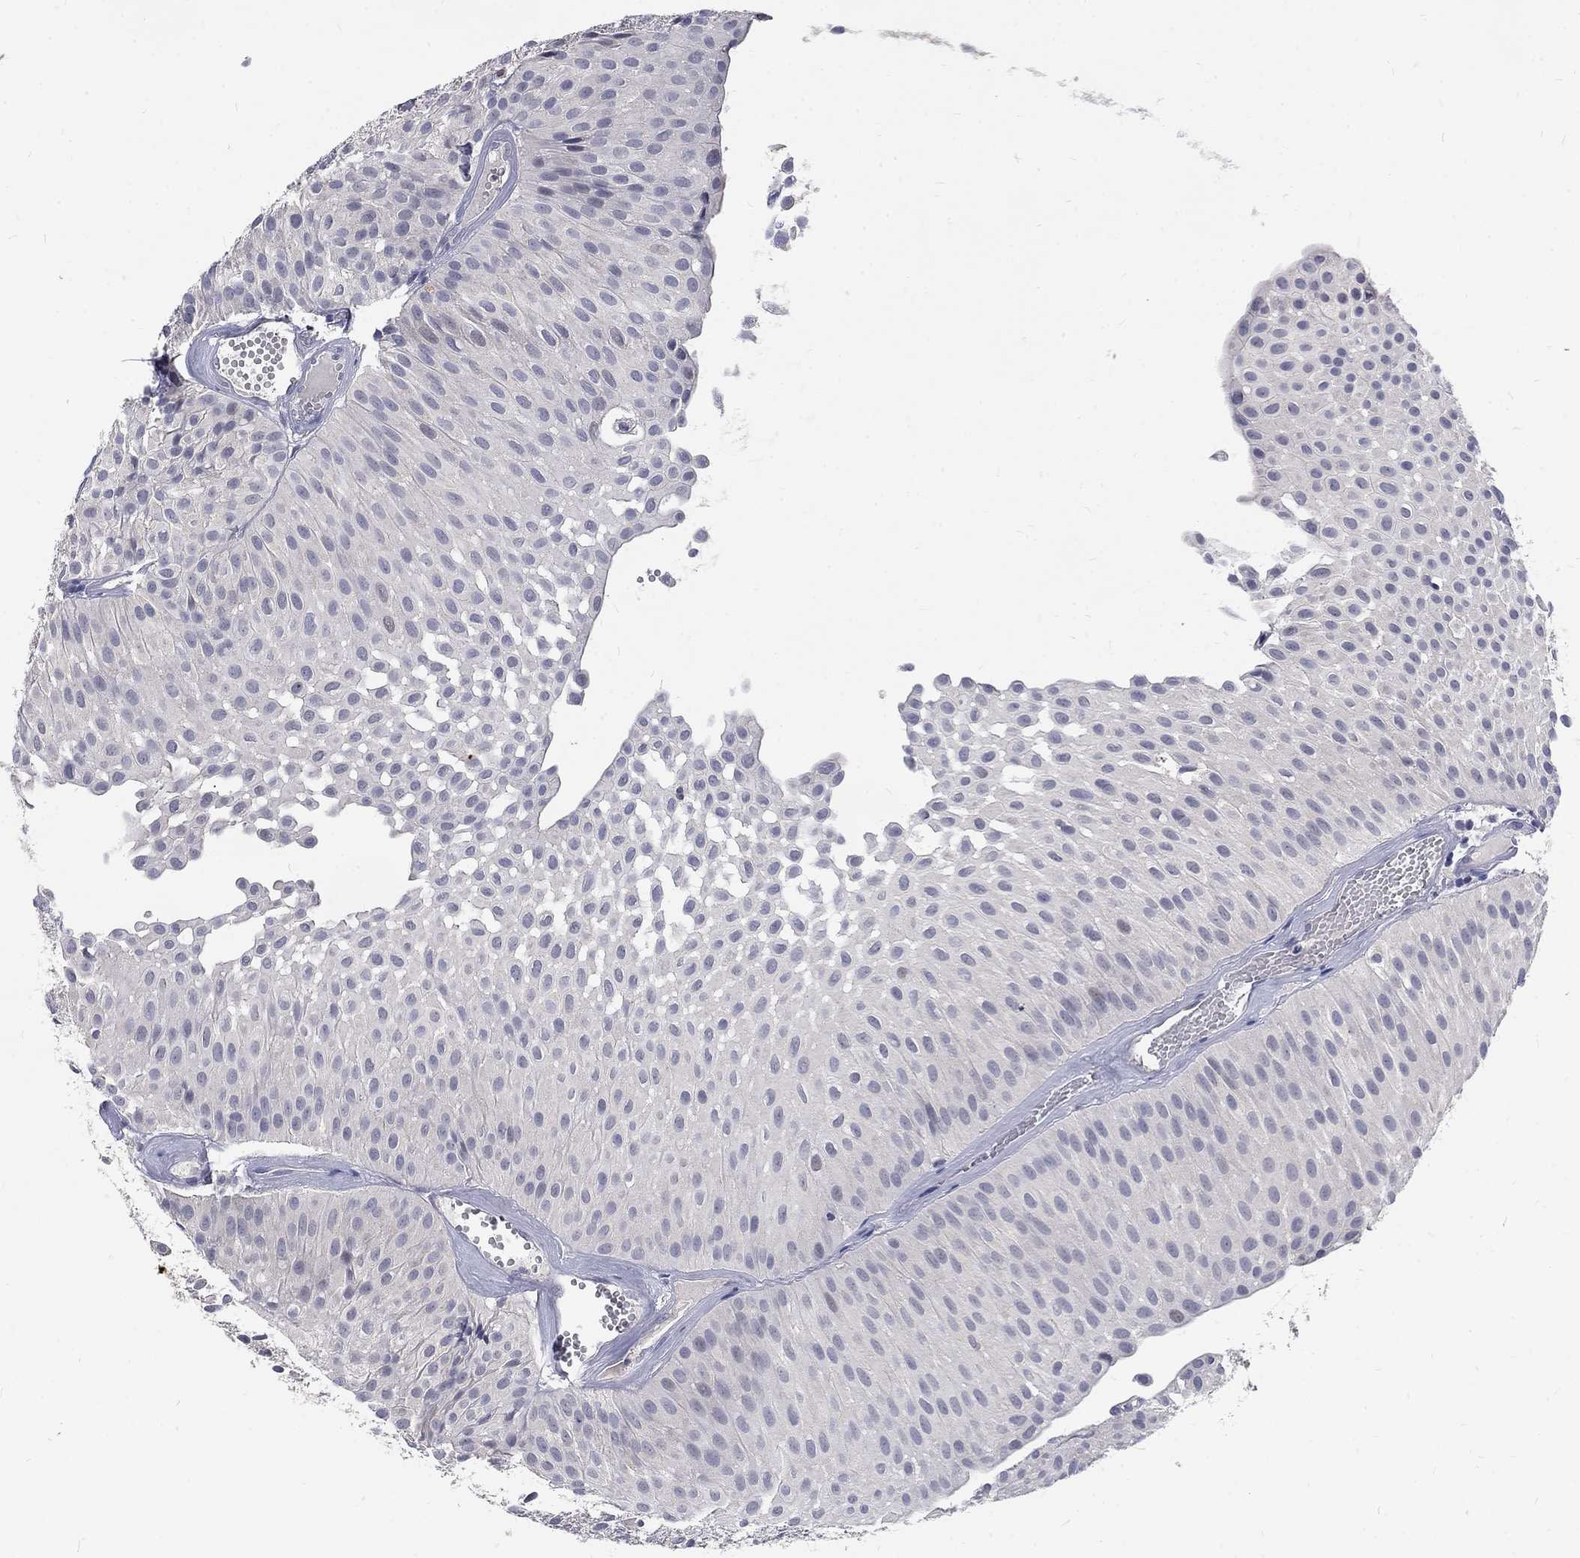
{"staining": {"intensity": "negative", "quantity": "none", "location": "none"}, "tissue": "urothelial cancer", "cell_type": "Tumor cells", "image_type": "cancer", "snomed": [{"axis": "morphology", "description": "Urothelial carcinoma, Low grade"}, {"axis": "topography", "description": "Urinary bladder"}], "caption": "A photomicrograph of urothelial cancer stained for a protein reveals no brown staining in tumor cells.", "gene": "PHKA1", "patient": {"sex": "male", "age": 64}}